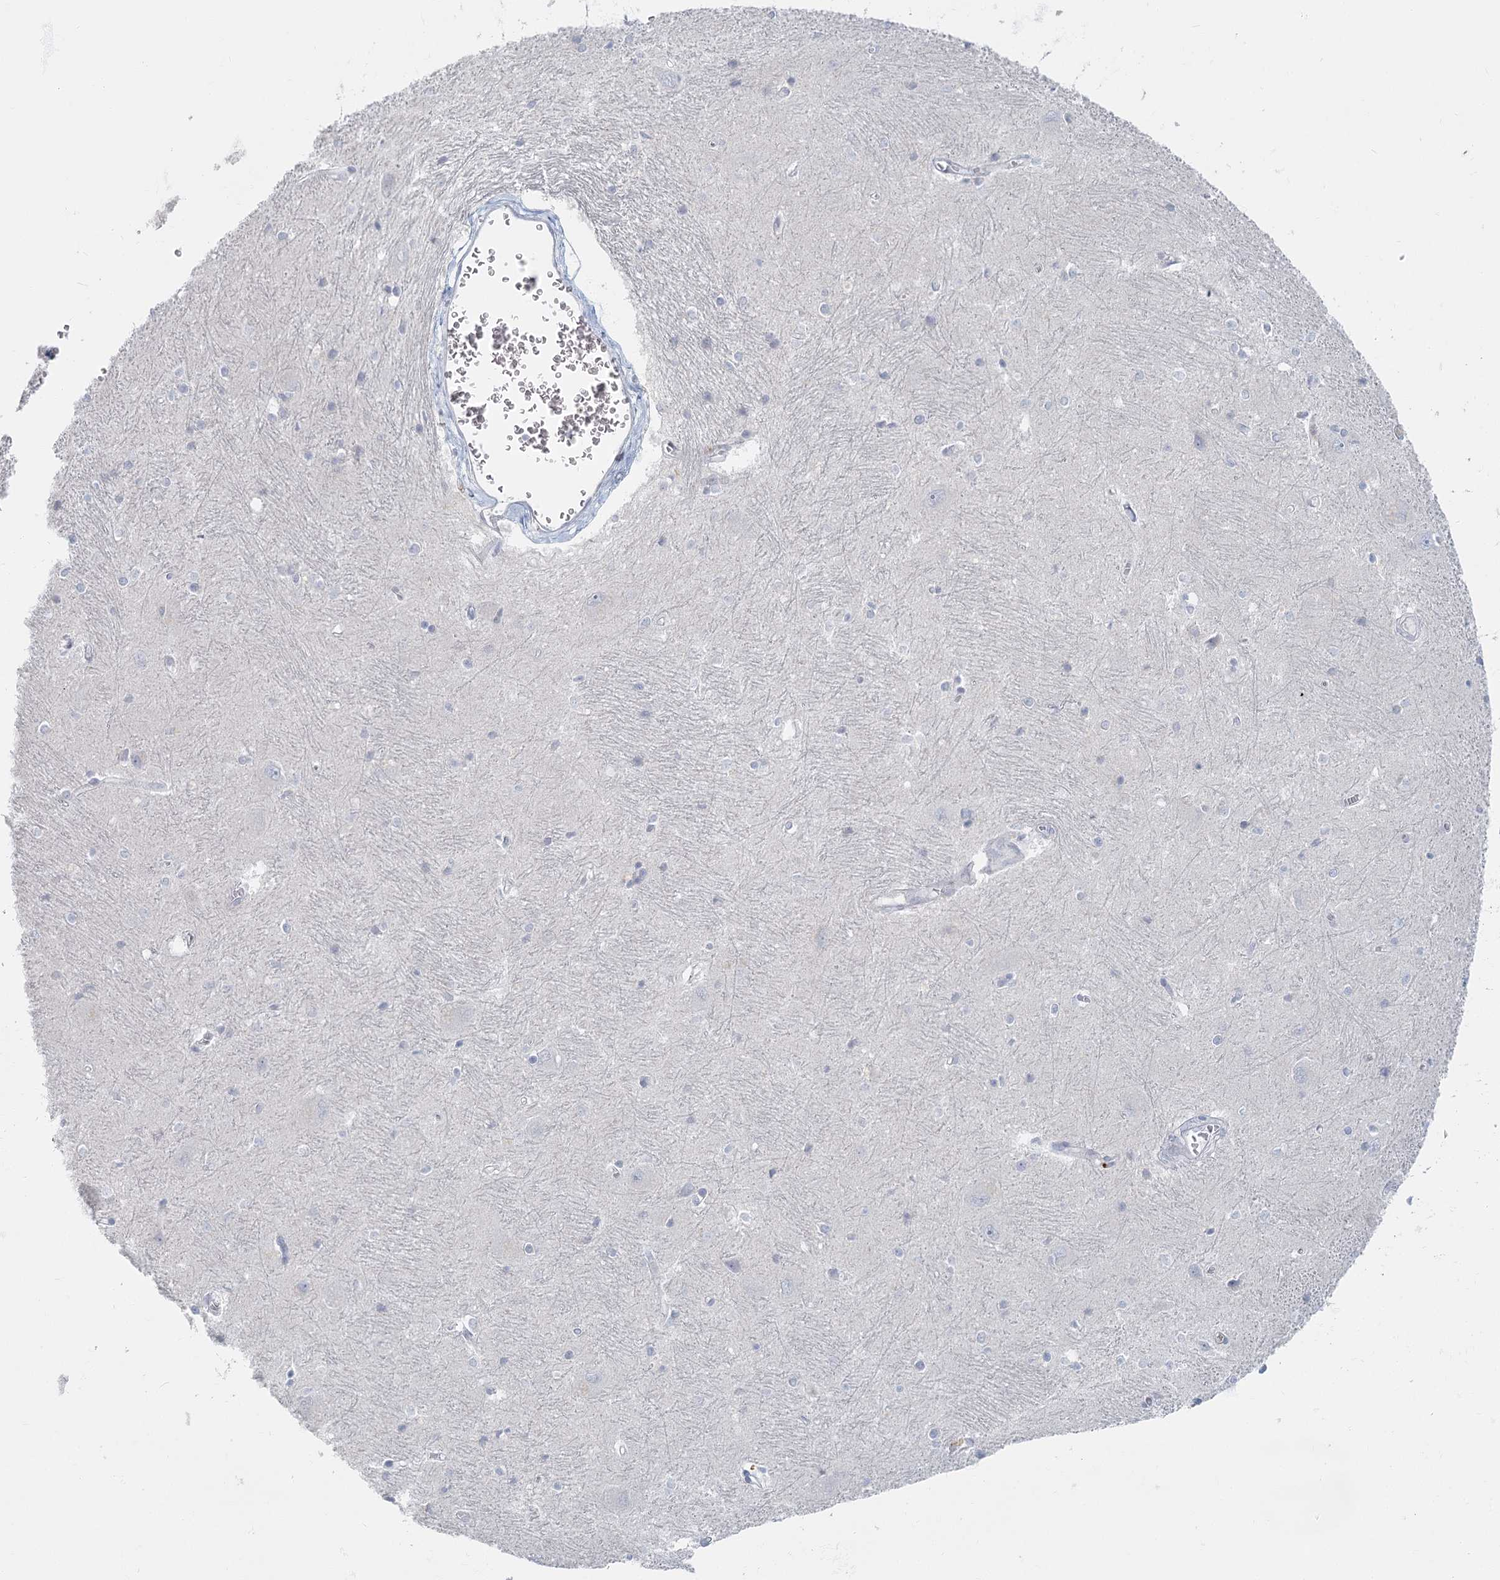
{"staining": {"intensity": "negative", "quantity": "none", "location": "none"}, "tissue": "caudate", "cell_type": "Glial cells", "image_type": "normal", "snomed": [{"axis": "morphology", "description": "Normal tissue, NOS"}, {"axis": "topography", "description": "Lateral ventricle wall"}], "caption": "Immunohistochemistry micrograph of normal caudate: human caudate stained with DAB demonstrates no significant protein staining in glial cells. (DAB immunohistochemistry (IHC), high magnification).", "gene": "FAM110C", "patient": {"sex": "male", "age": 37}}